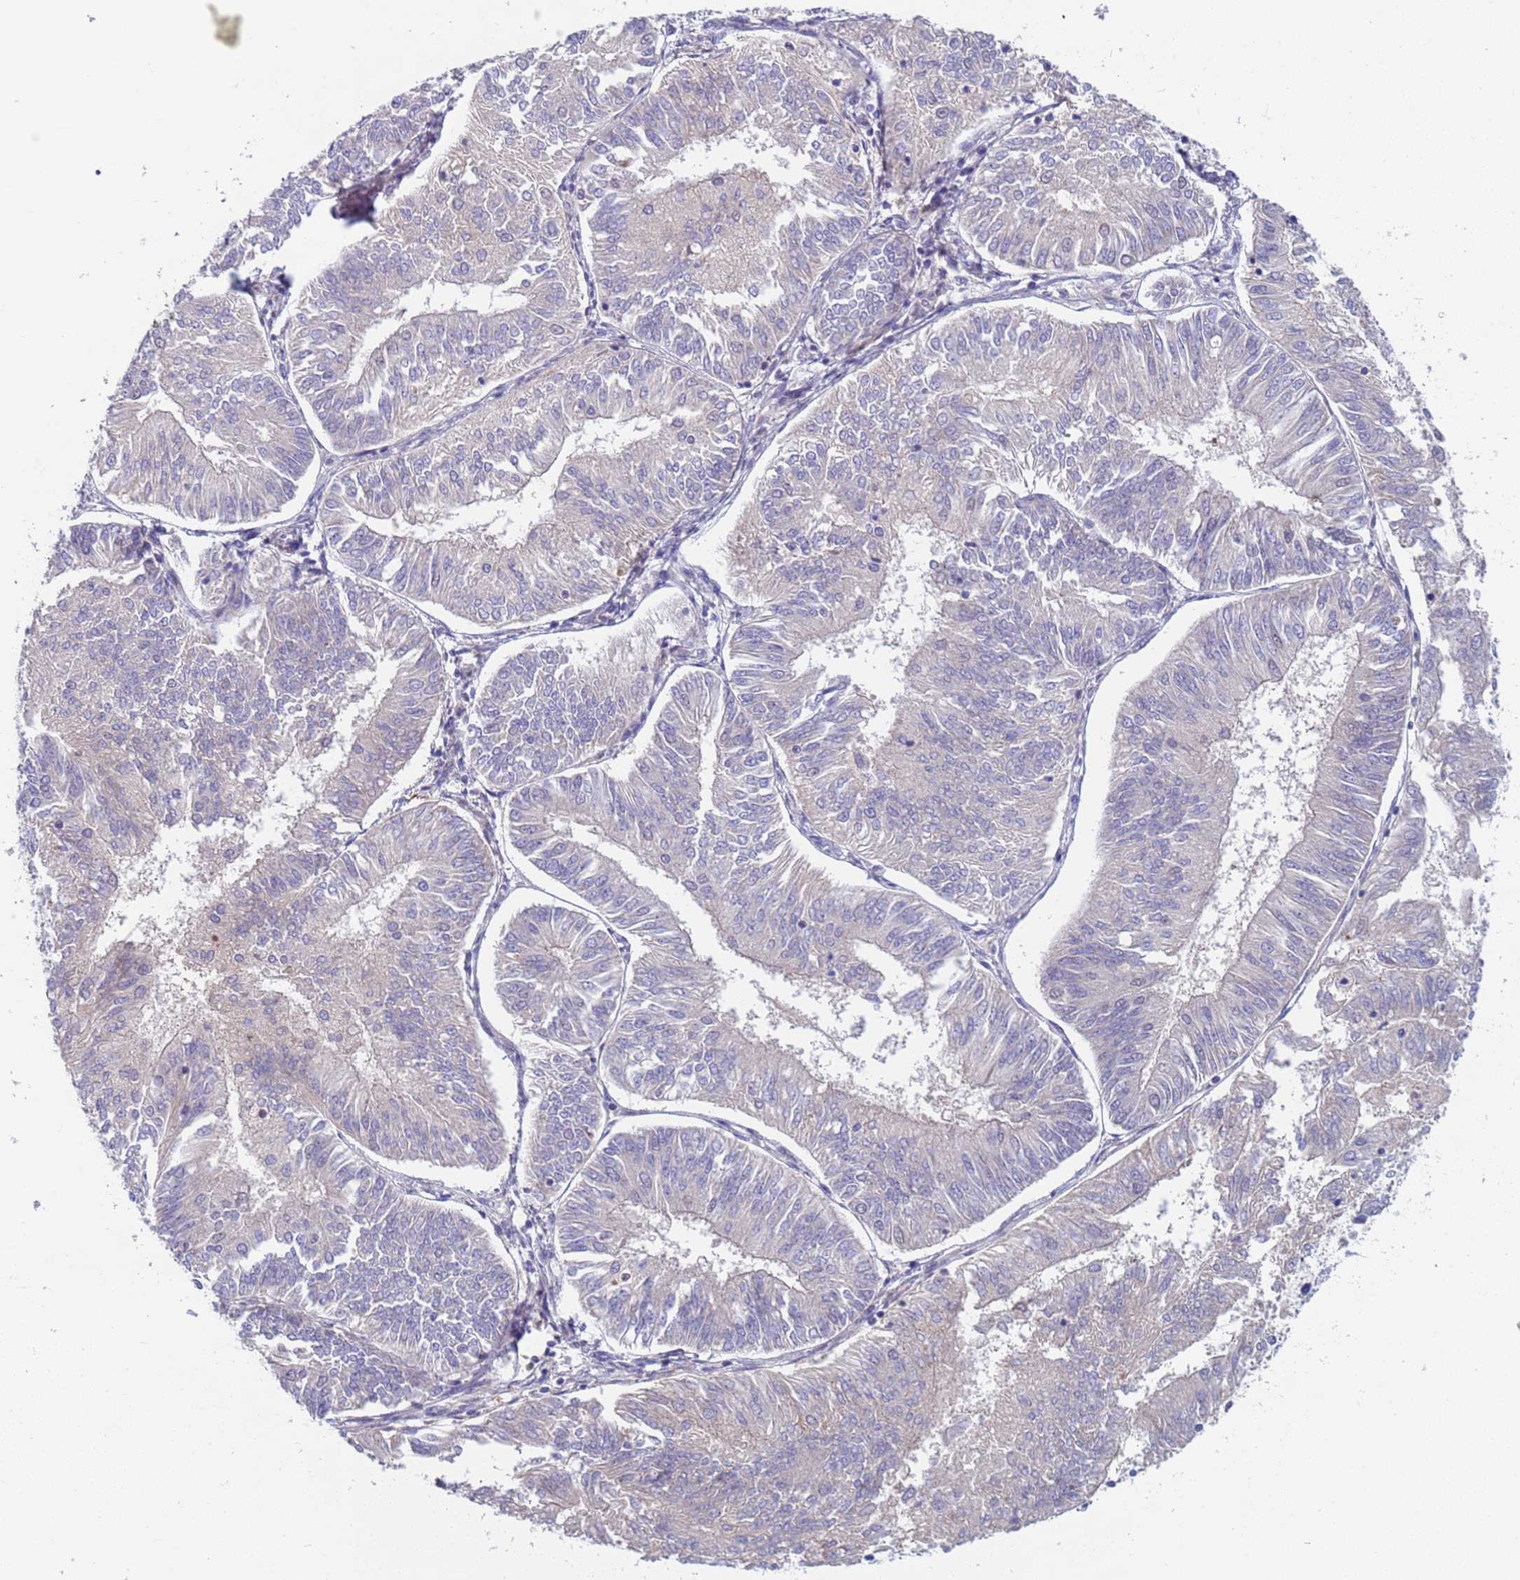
{"staining": {"intensity": "negative", "quantity": "none", "location": "none"}, "tissue": "endometrial cancer", "cell_type": "Tumor cells", "image_type": "cancer", "snomed": [{"axis": "morphology", "description": "Adenocarcinoma, NOS"}, {"axis": "topography", "description": "Endometrium"}], "caption": "IHC micrograph of neoplastic tissue: adenocarcinoma (endometrial) stained with DAB (3,3'-diaminobenzidine) shows no significant protein positivity in tumor cells. (DAB (3,3'-diaminobenzidine) IHC visualized using brightfield microscopy, high magnification).", "gene": "C4orf46", "patient": {"sex": "female", "age": 58}}